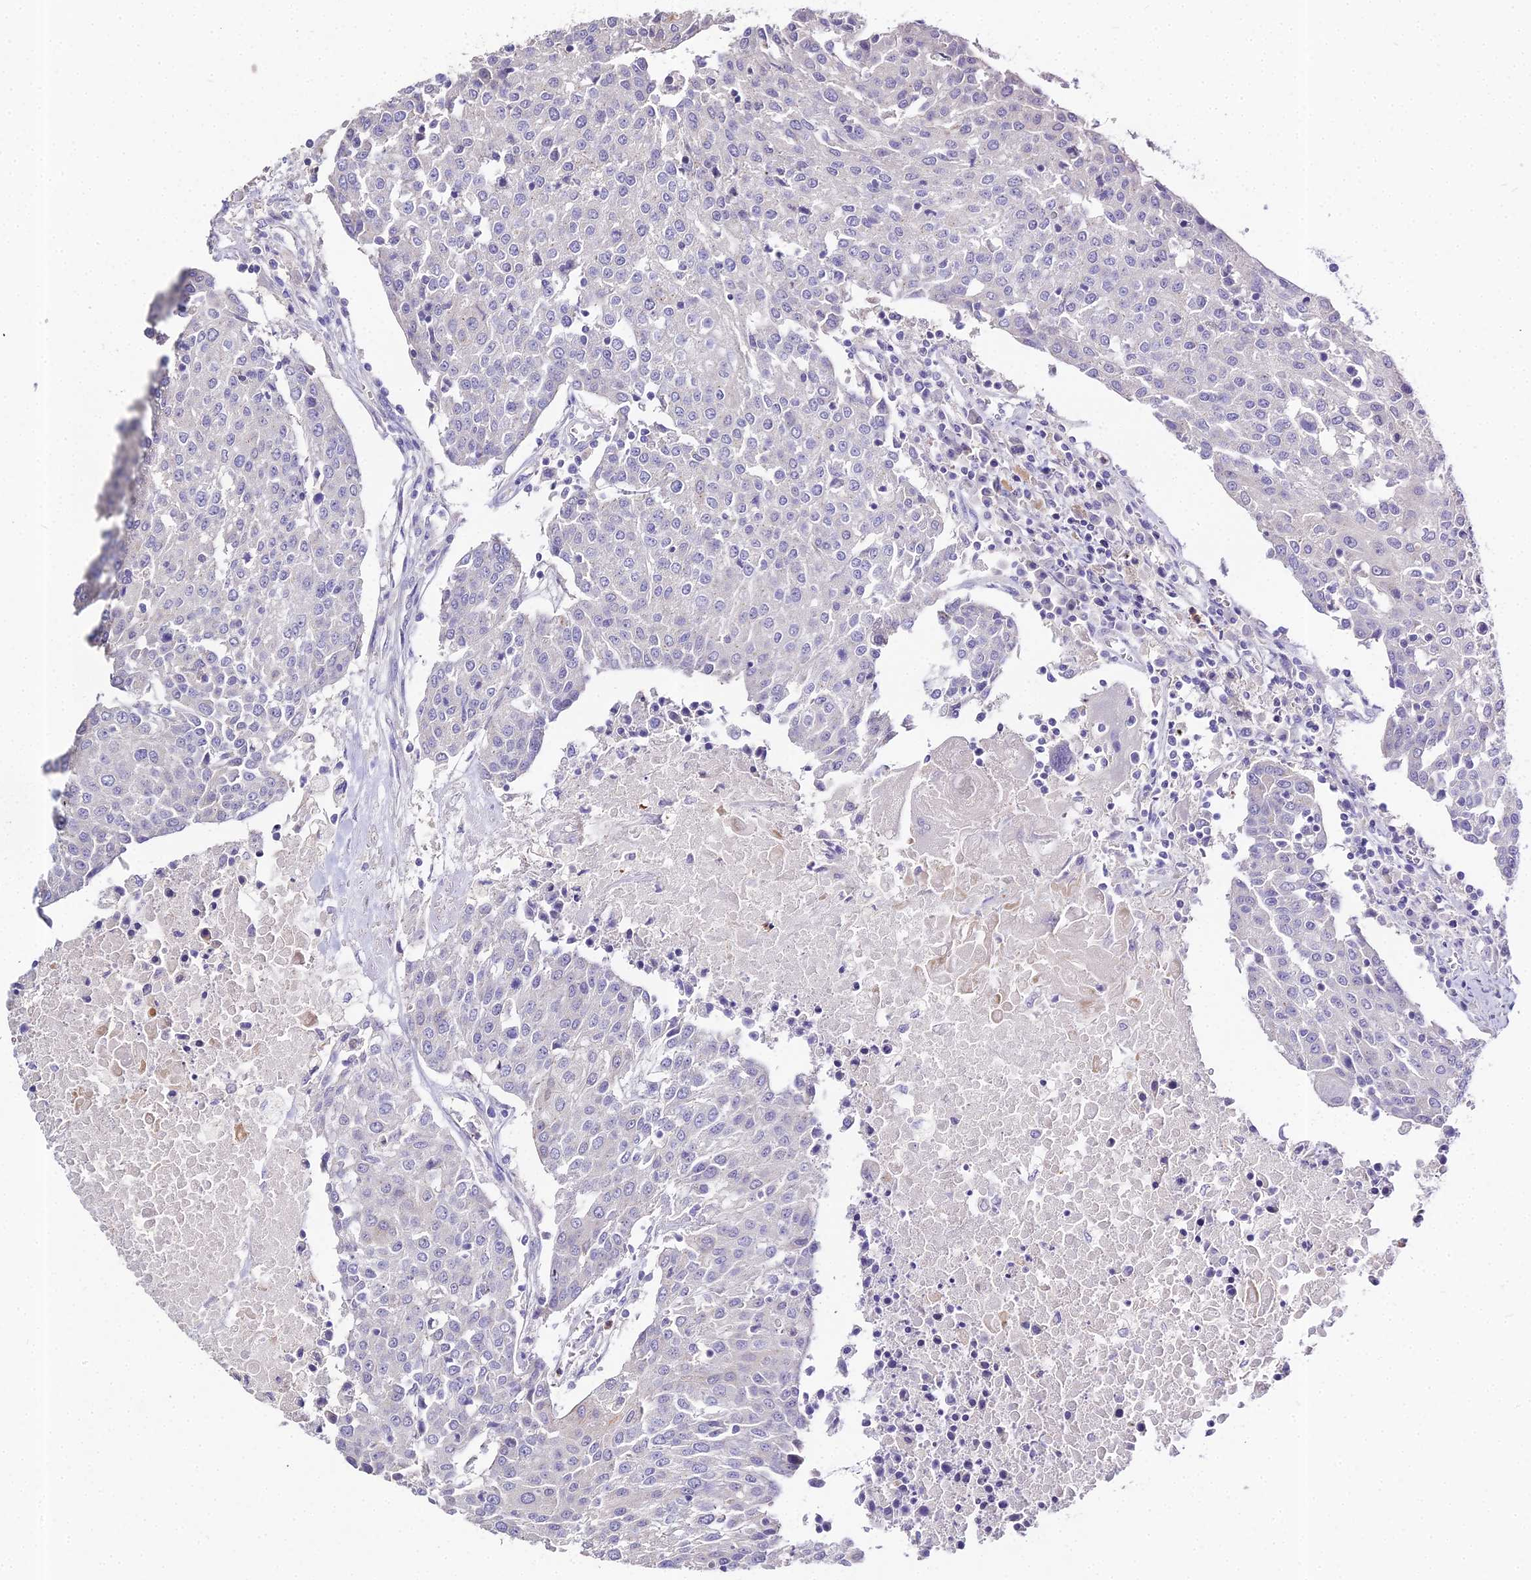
{"staining": {"intensity": "negative", "quantity": "none", "location": "none"}, "tissue": "urothelial cancer", "cell_type": "Tumor cells", "image_type": "cancer", "snomed": [{"axis": "morphology", "description": "Urothelial carcinoma, High grade"}, {"axis": "topography", "description": "Urinary bladder"}], "caption": "A high-resolution micrograph shows immunohistochemistry (IHC) staining of high-grade urothelial carcinoma, which demonstrates no significant positivity in tumor cells.", "gene": "GLYAT", "patient": {"sex": "female", "age": 85}}